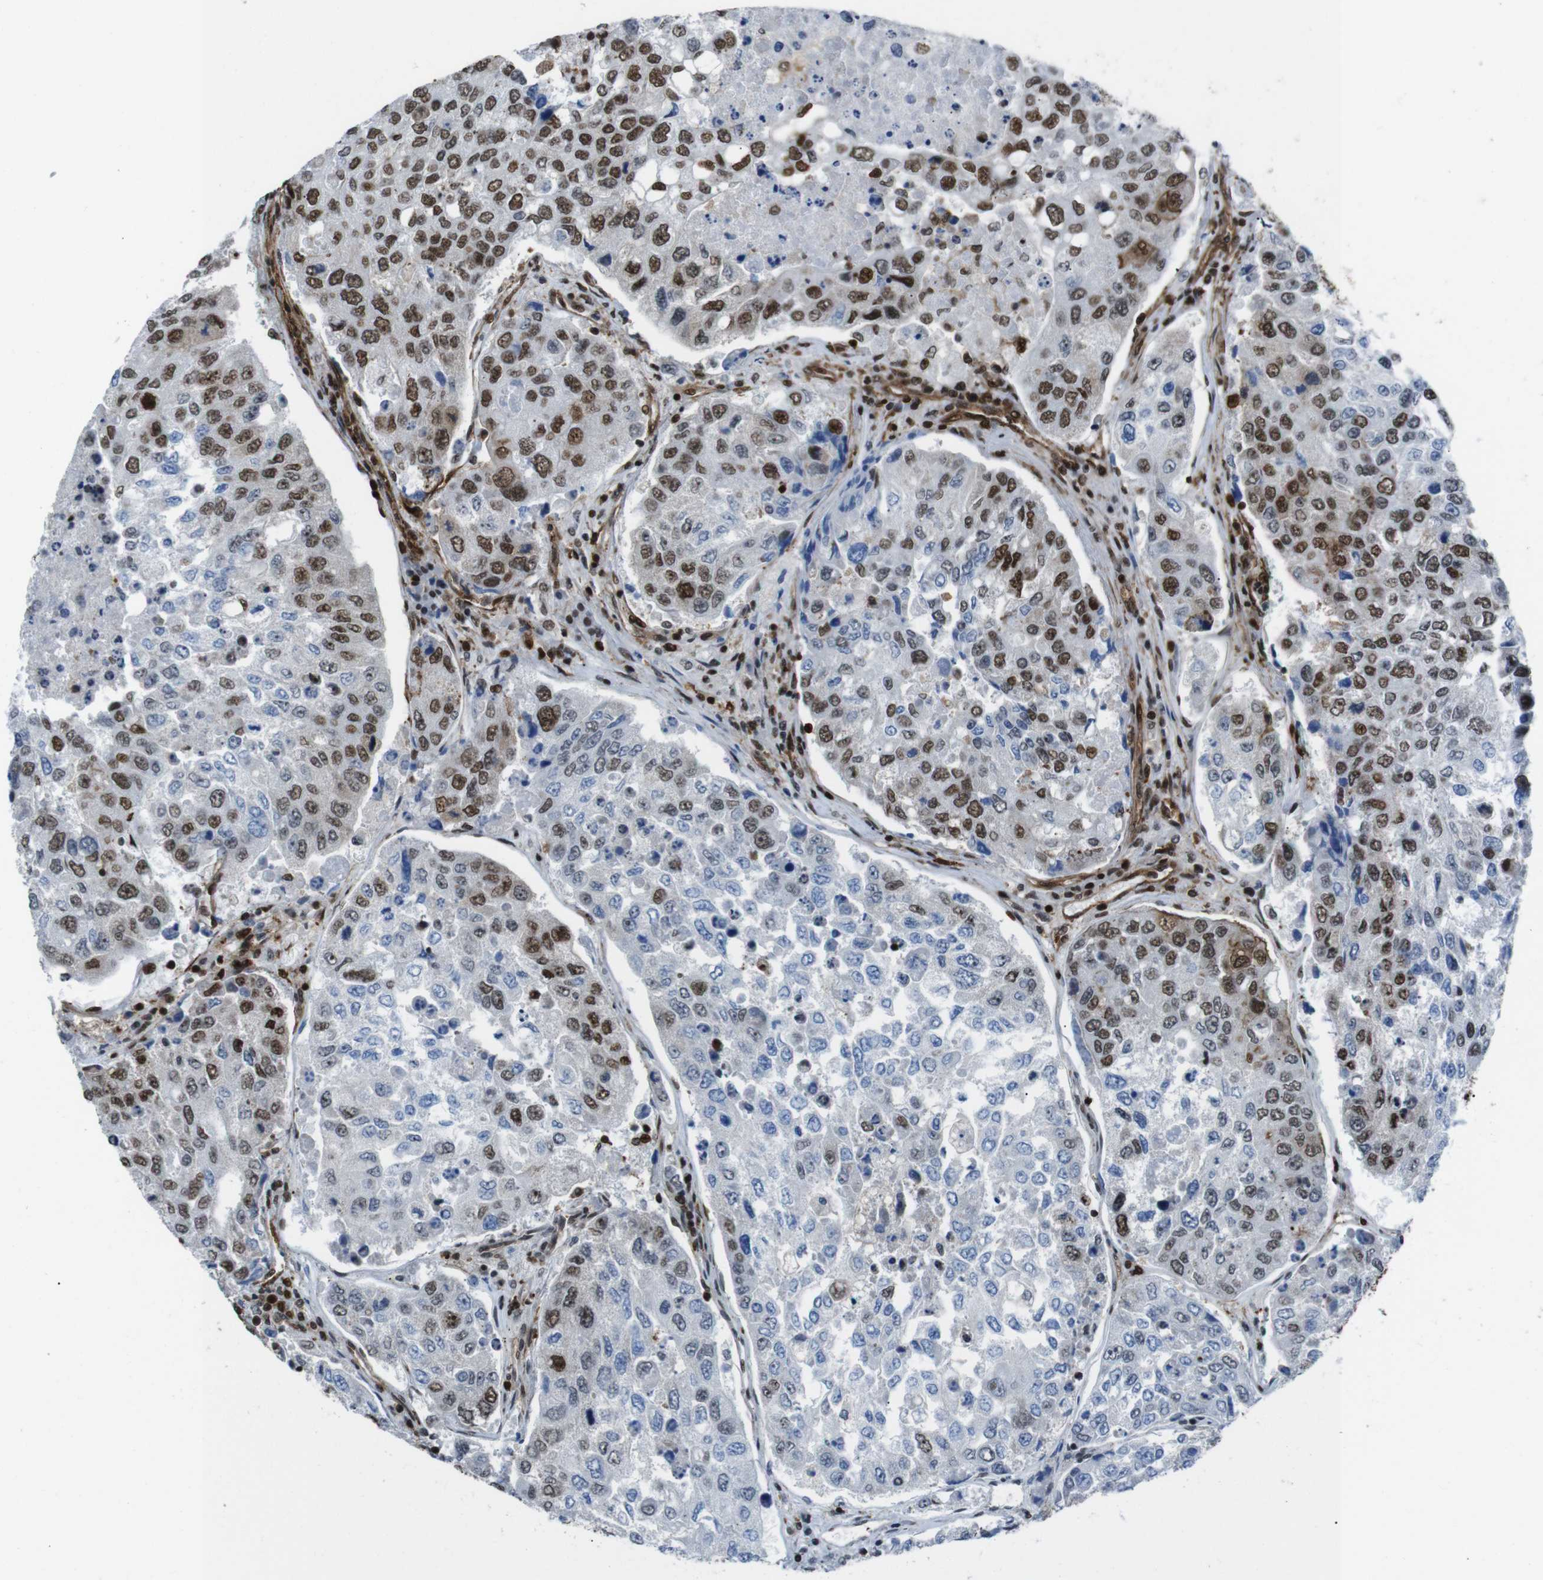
{"staining": {"intensity": "strong", "quantity": "25%-75%", "location": "cytoplasmic/membranous,nuclear"}, "tissue": "urothelial cancer", "cell_type": "Tumor cells", "image_type": "cancer", "snomed": [{"axis": "morphology", "description": "Urothelial carcinoma, High grade"}, {"axis": "topography", "description": "Lymph node"}, {"axis": "topography", "description": "Urinary bladder"}], "caption": "Tumor cells demonstrate high levels of strong cytoplasmic/membranous and nuclear expression in about 25%-75% of cells in urothelial carcinoma (high-grade).", "gene": "HNRNPU", "patient": {"sex": "male", "age": 51}}